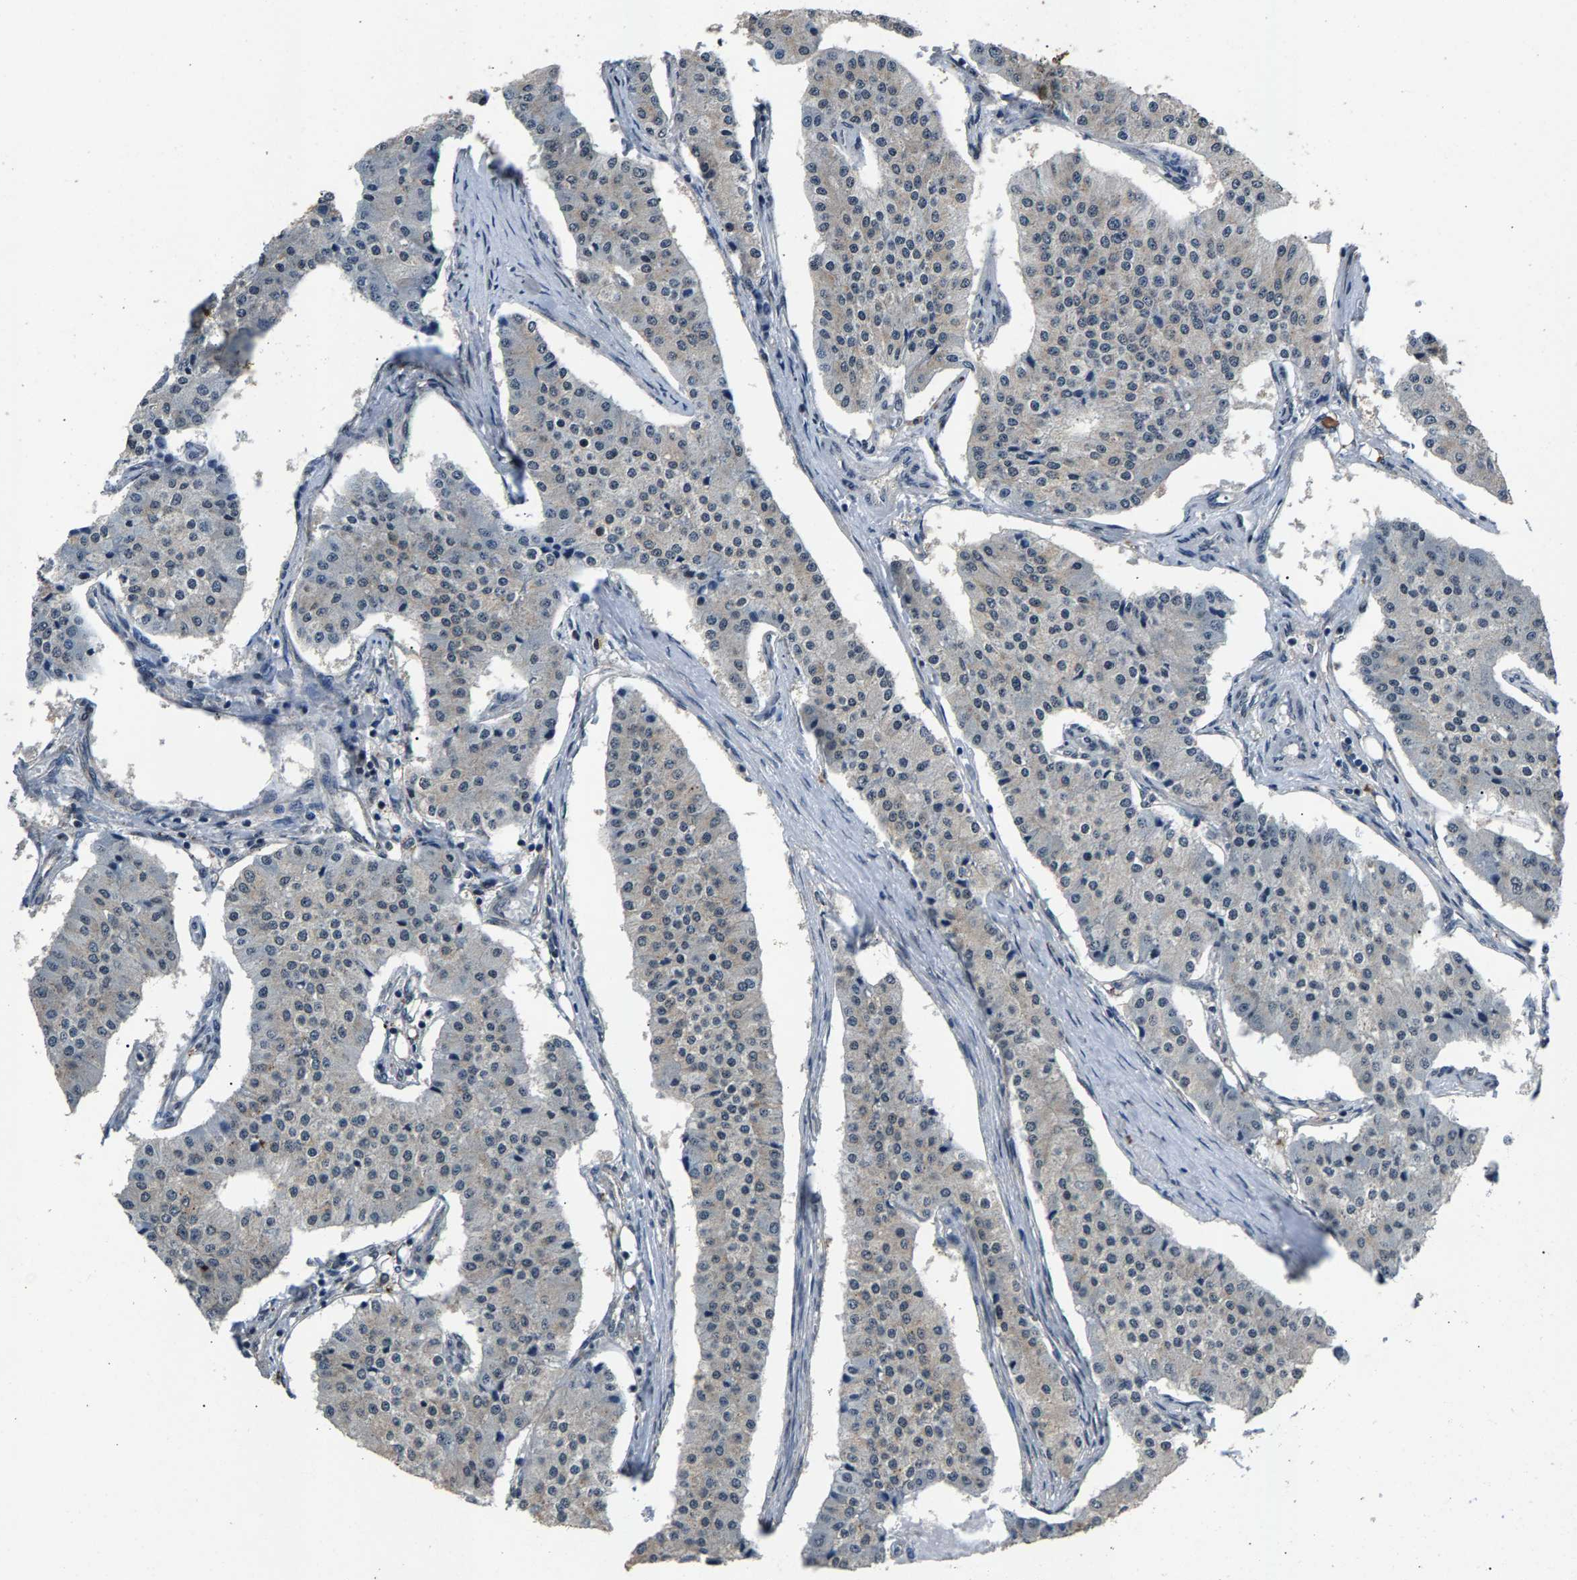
{"staining": {"intensity": "weak", "quantity": "<25%", "location": "cytoplasmic/membranous"}, "tissue": "carcinoid", "cell_type": "Tumor cells", "image_type": "cancer", "snomed": [{"axis": "morphology", "description": "Carcinoid, malignant, NOS"}, {"axis": "topography", "description": "Colon"}], "caption": "The micrograph shows no staining of tumor cells in carcinoid.", "gene": "RBM33", "patient": {"sex": "female", "age": 52}}